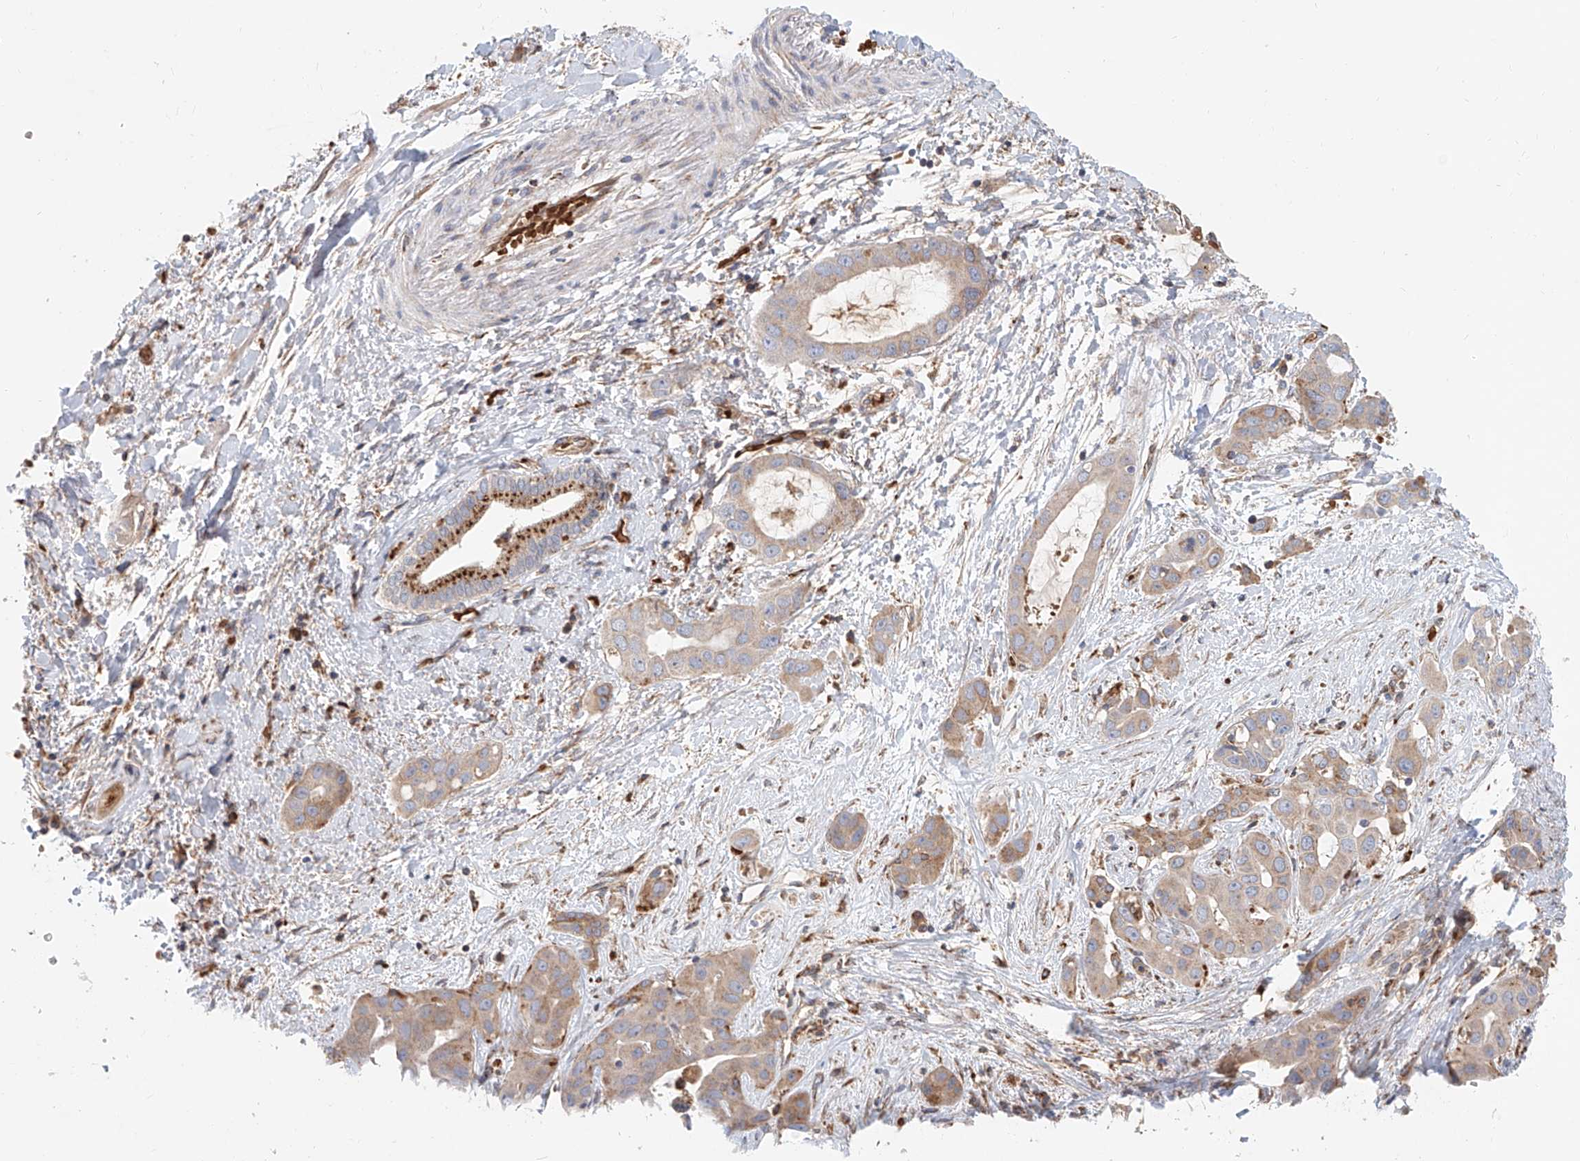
{"staining": {"intensity": "moderate", "quantity": "25%-75%", "location": "cytoplasmic/membranous"}, "tissue": "liver cancer", "cell_type": "Tumor cells", "image_type": "cancer", "snomed": [{"axis": "morphology", "description": "Cholangiocarcinoma"}, {"axis": "topography", "description": "Liver"}], "caption": "Protein analysis of liver cancer tissue demonstrates moderate cytoplasmic/membranous staining in approximately 25%-75% of tumor cells.", "gene": "HGSNAT", "patient": {"sex": "female", "age": 52}}